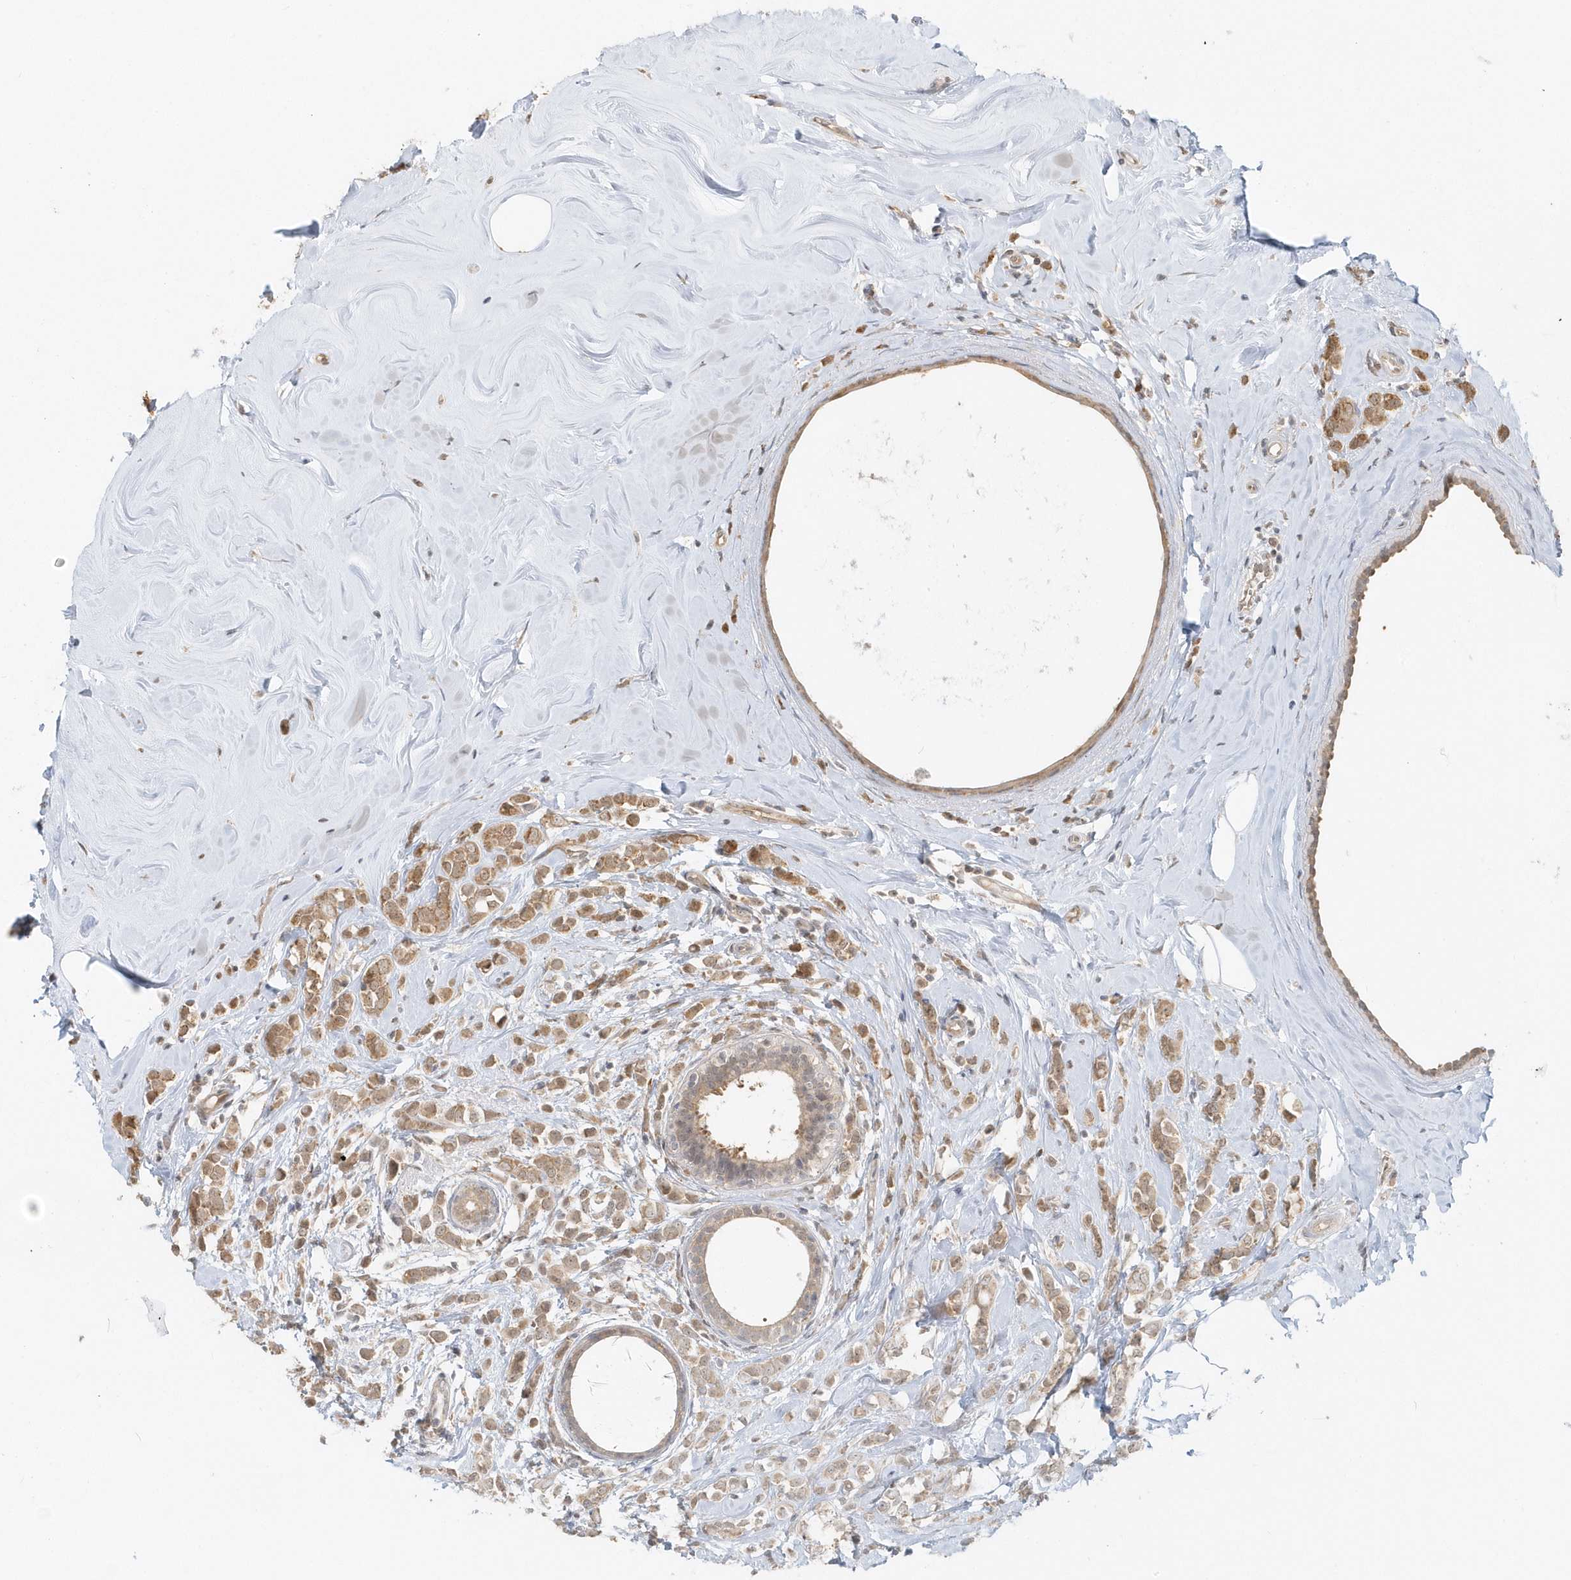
{"staining": {"intensity": "moderate", "quantity": ">75%", "location": "cytoplasmic/membranous"}, "tissue": "breast cancer", "cell_type": "Tumor cells", "image_type": "cancer", "snomed": [{"axis": "morphology", "description": "Lobular carcinoma"}, {"axis": "topography", "description": "Breast"}], "caption": "DAB immunohistochemical staining of breast cancer demonstrates moderate cytoplasmic/membranous protein positivity in approximately >75% of tumor cells.", "gene": "PSMD6", "patient": {"sex": "female", "age": 47}}